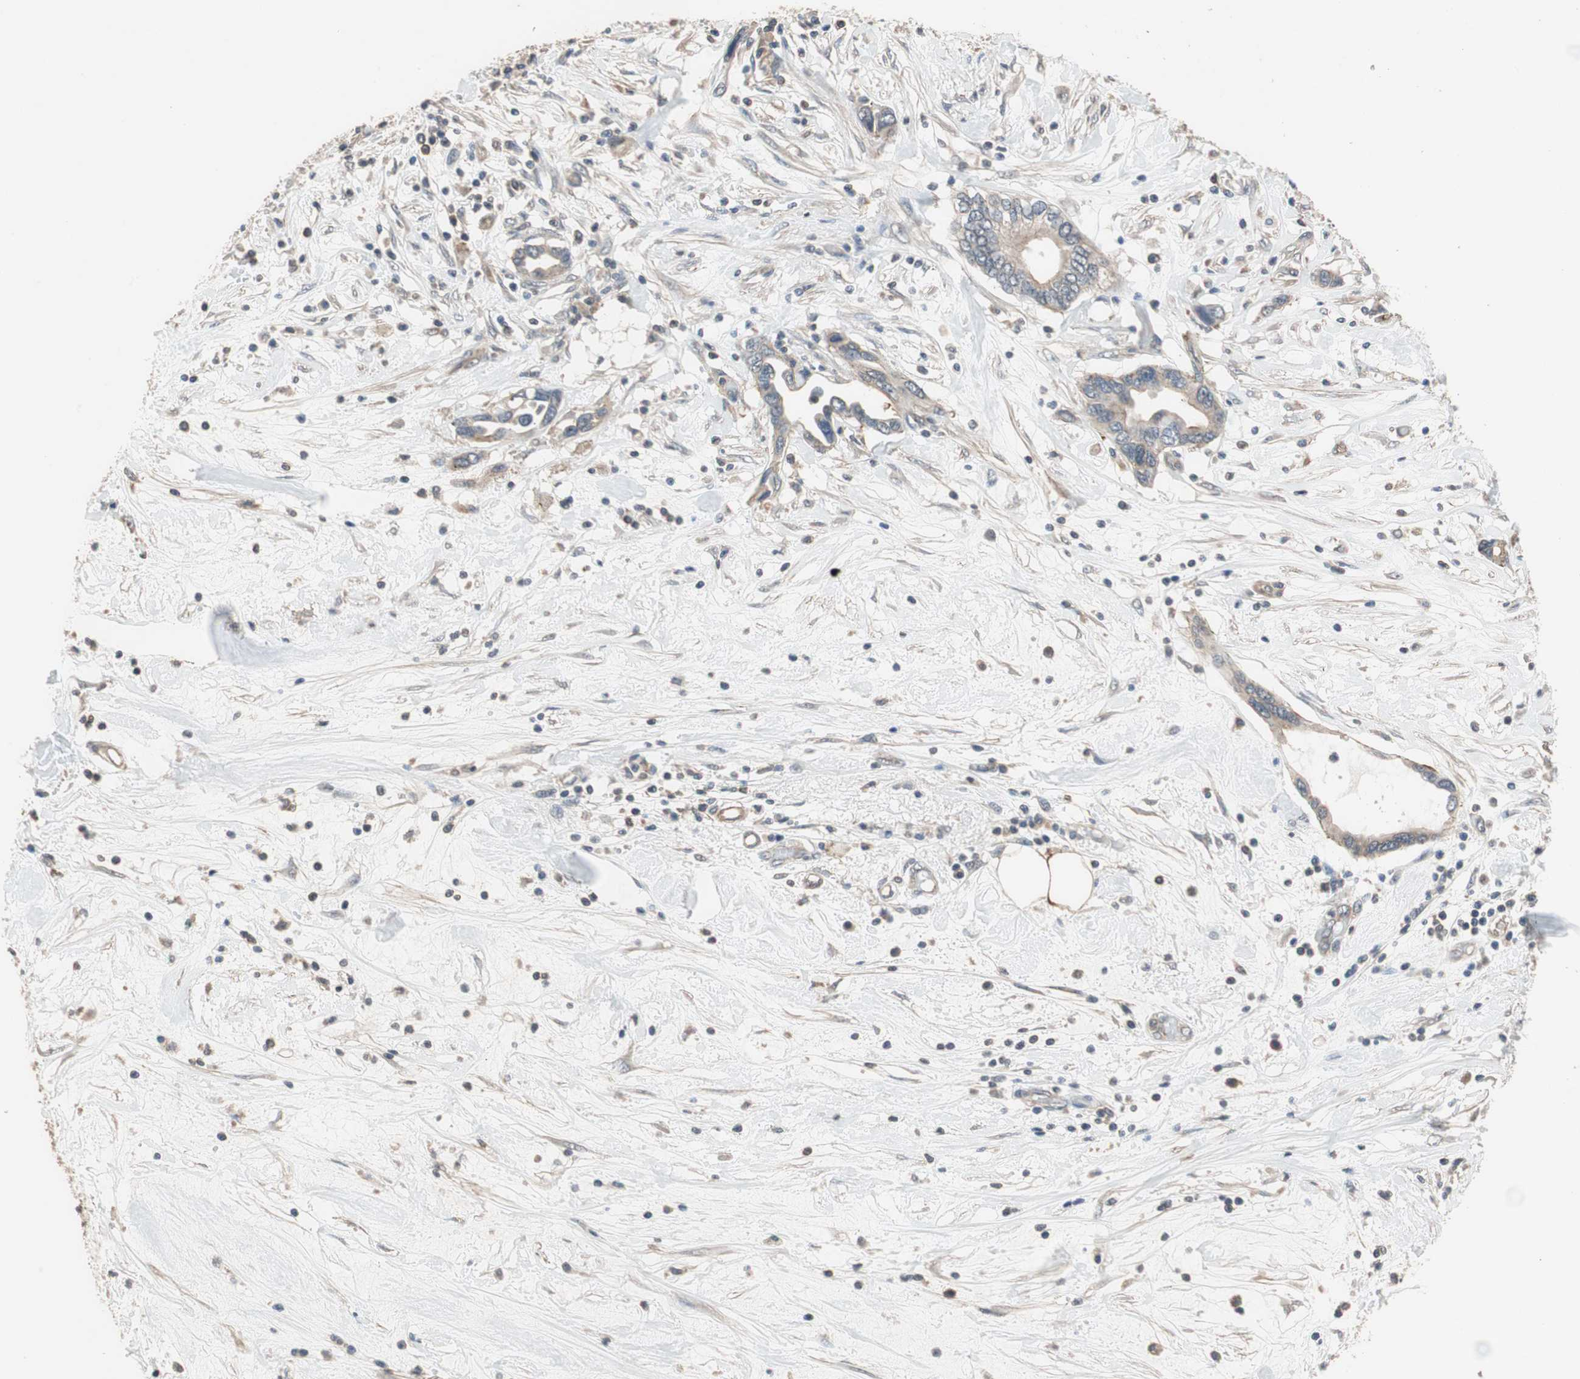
{"staining": {"intensity": "weak", "quantity": ">75%", "location": "cytoplasmic/membranous"}, "tissue": "pancreatic cancer", "cell_type": "Tumor cells", "image_type": "cancer", "snomed": [{"axis": "morphology", "description": "Adenocarcinoma, NOS"}, {"axis": "topography", "description": "Pancreas"}], "caption": "There is low levels of weak cytoplasmic/membranous staining in tumor cells of pancreatic cancer, as demonstrated by immunohistochemical staining (brown color).", "gene": "MAP4K2", "patient": {"sex": "female", "age": 57}}